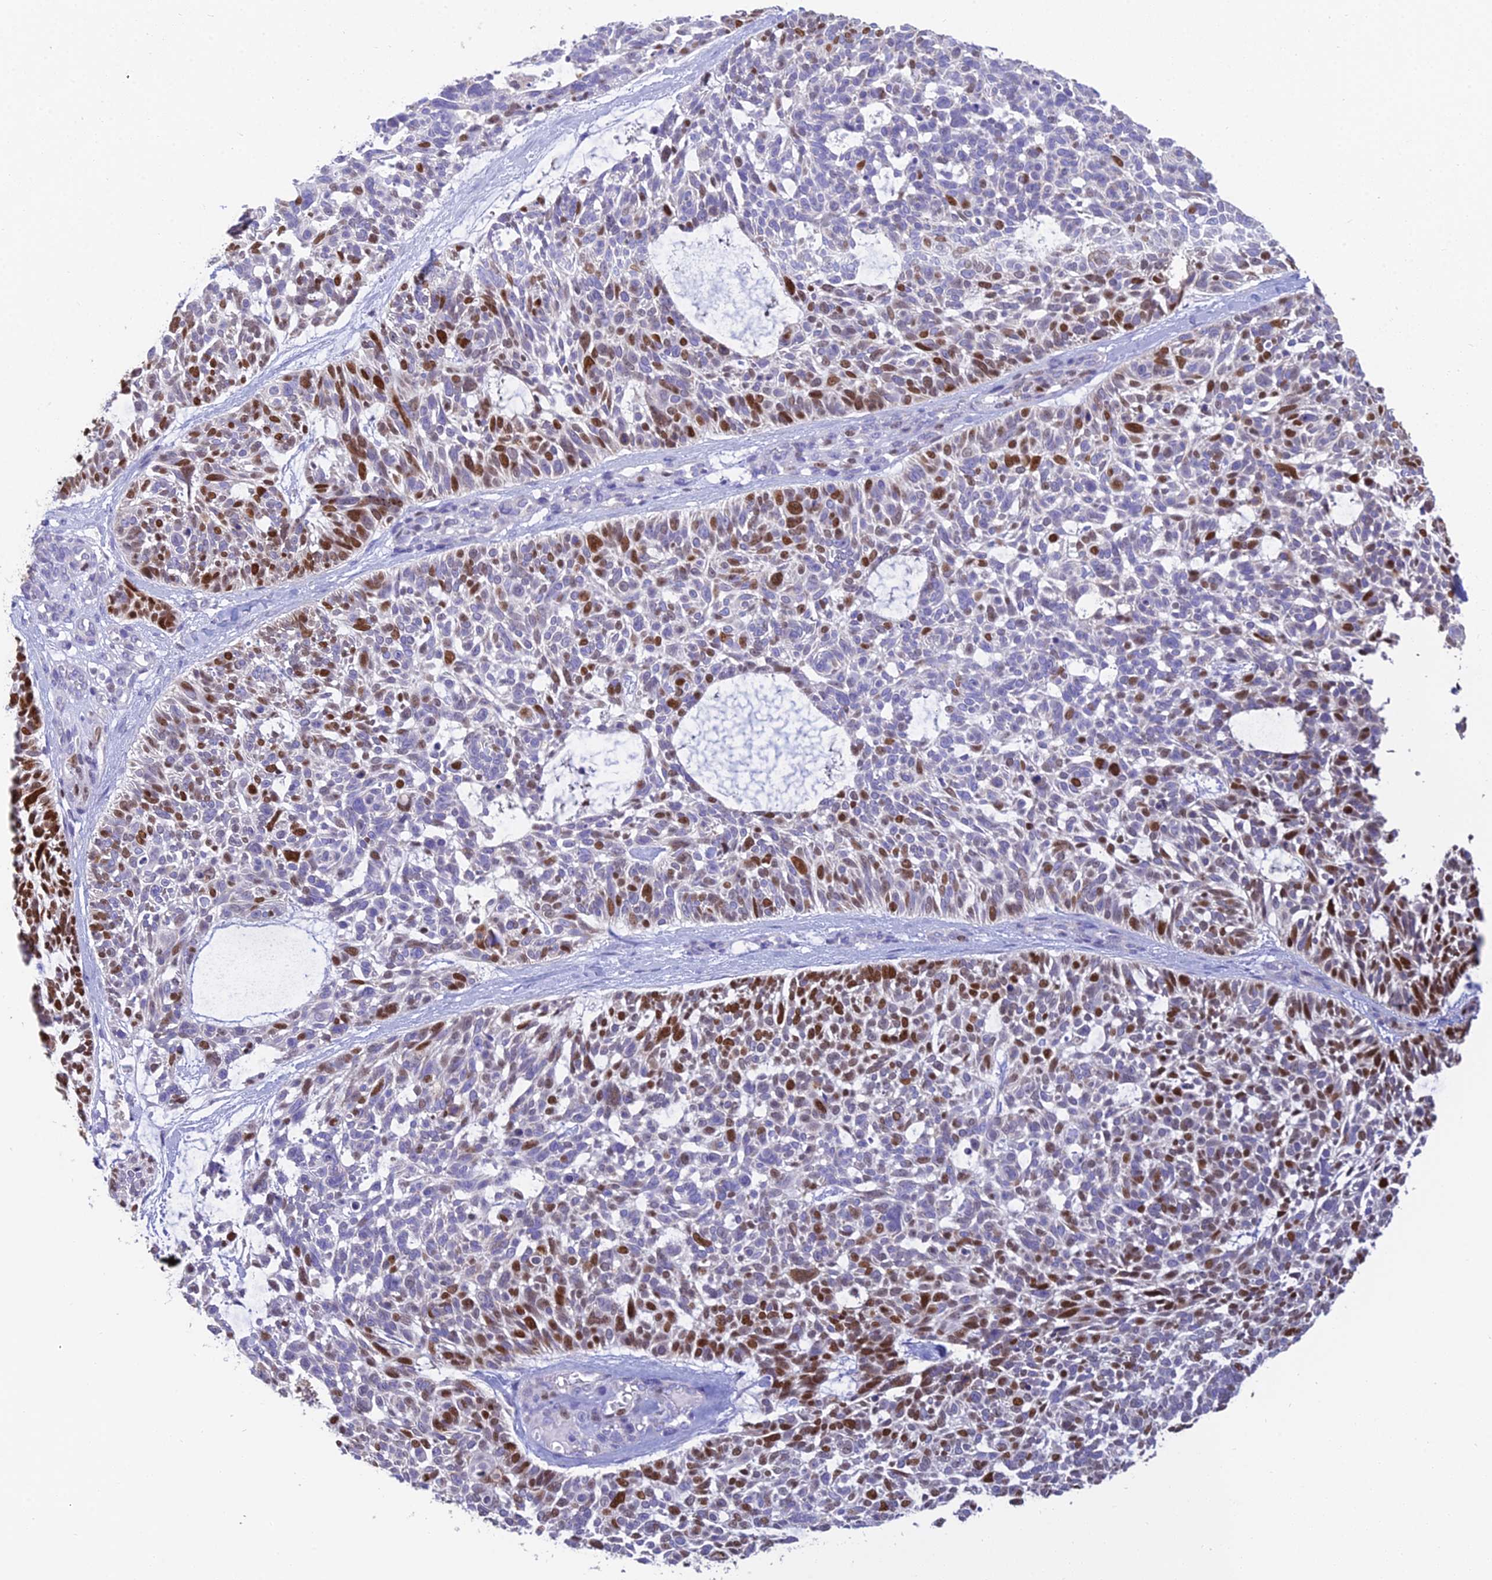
{"staining": {"intensity": "strong", "quantity": "25%-75%", "location": "nuclear"}, "tissue": "skin cancer", "cell_type": "Tumor cells", "image_type": "cancer", "snomed": [{"axis": "morphology", "description": "Basal cell carcinoma"}, {"axis": "topography", "description": "Skin"}], "caption": "Skin cancer stained for a protein displays strong nuclear positivity in tumor cells.", "gene": "MCM2", "patient": {"sex": "male", "age": 88}}